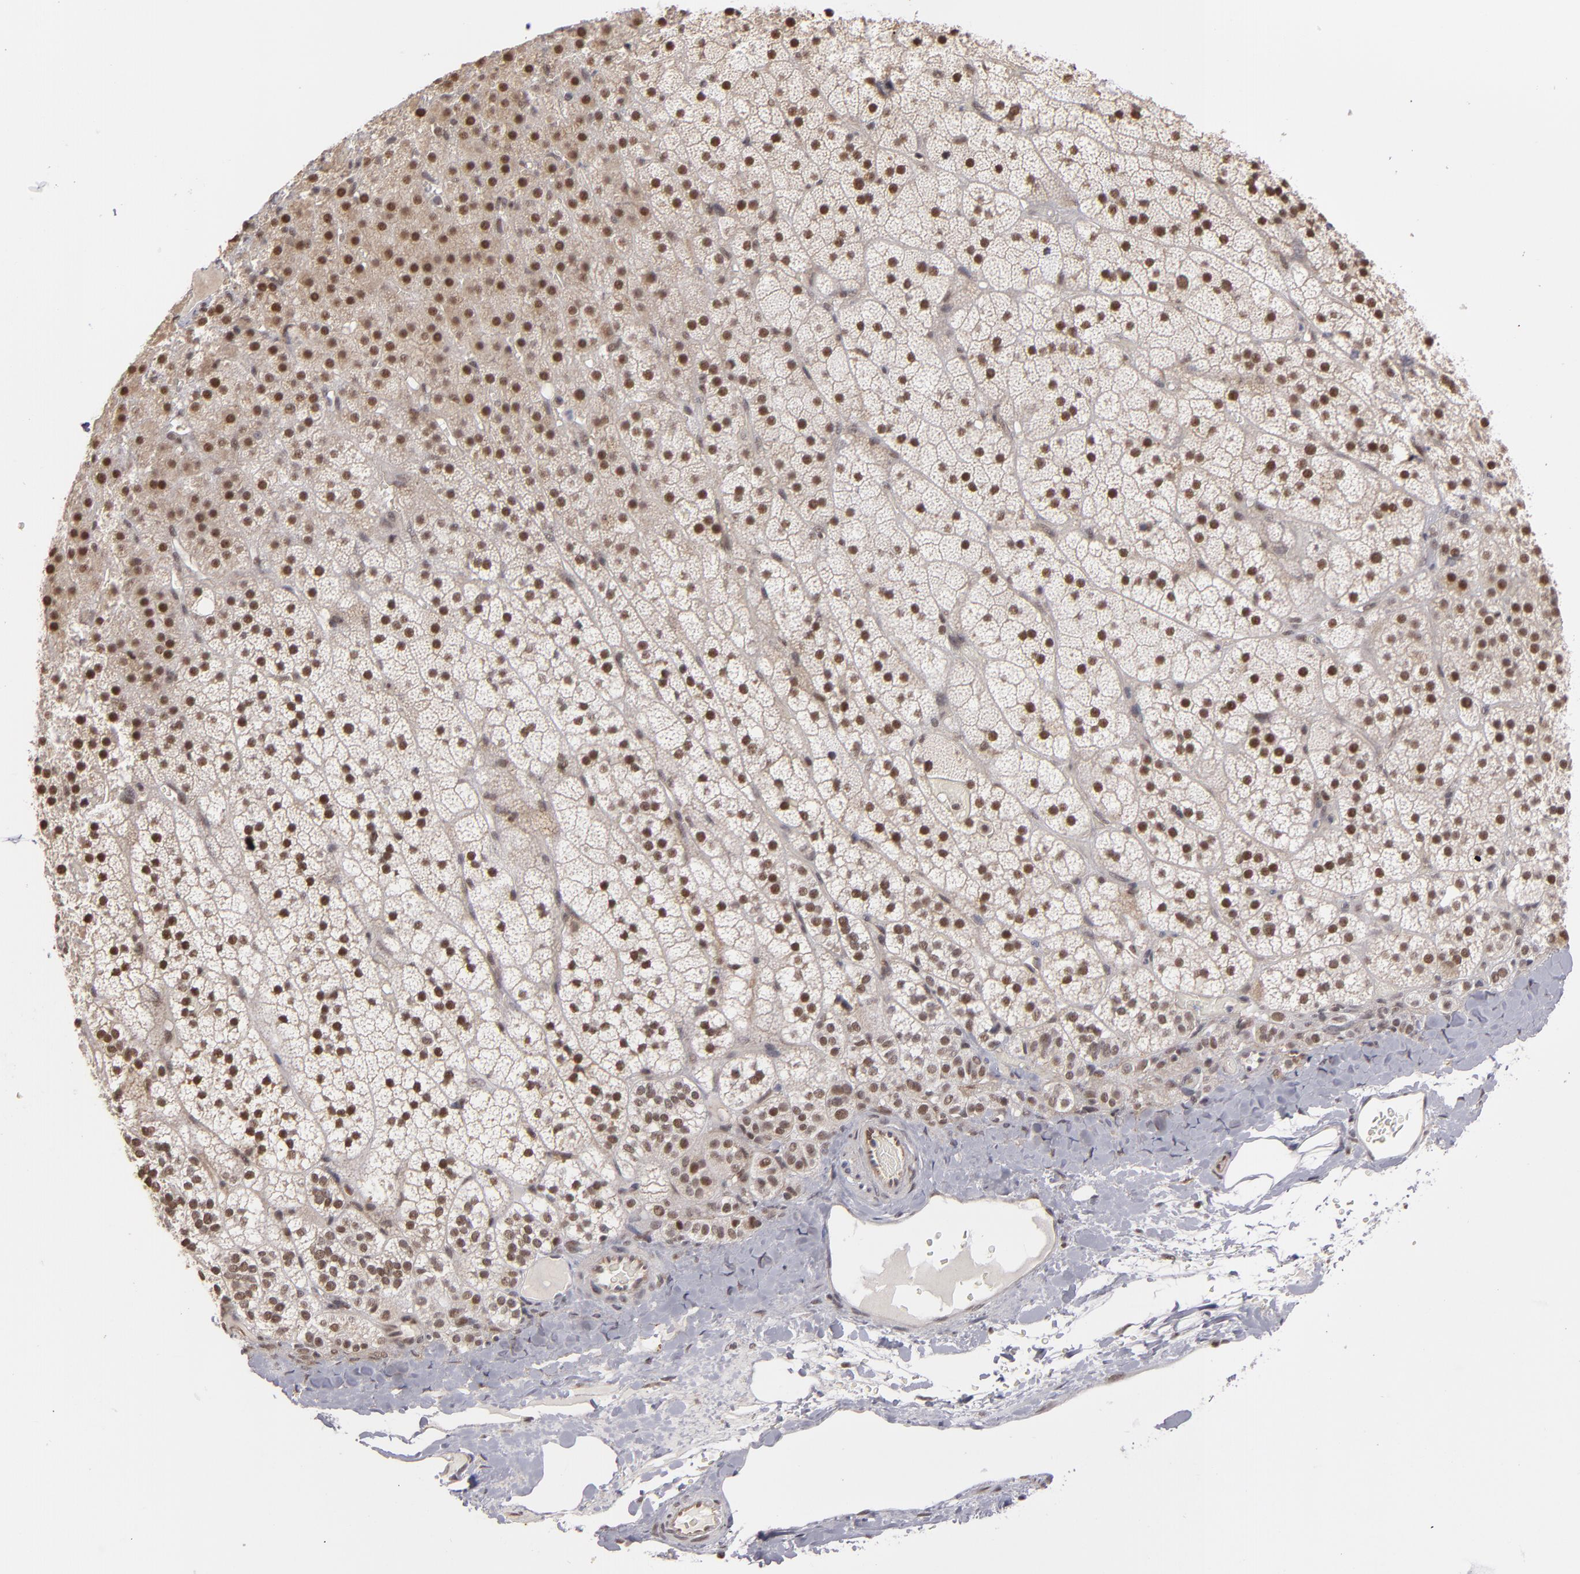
{"staining": {"intensity": "strong", "quantity": ">75%", "location": "cytoplasmic/membranous,nuclear"}, "tissue": "adrenal gland", "cell_type": "Glandular cells", "image_type": "normal", "snomed": [{"axis": "morphology", "description": "Normal tissue, NOS"}, {"axis": "topography", "description": "Adrenal gland"}], "caption": "Protein expression analysis of unremarkable adrenal gland demonstrates strong cytoplasmic/membranous,nuclear expression in approximately >75% of glandular cells. The staining was performed using DAB (3,3'-diaminobenzidine), with brown indicating positive protein expression. Nuclei are stained blue with hematoxylin.", "gene": "ZNF75A", "patient": {"sex": "male", "age": 35}}